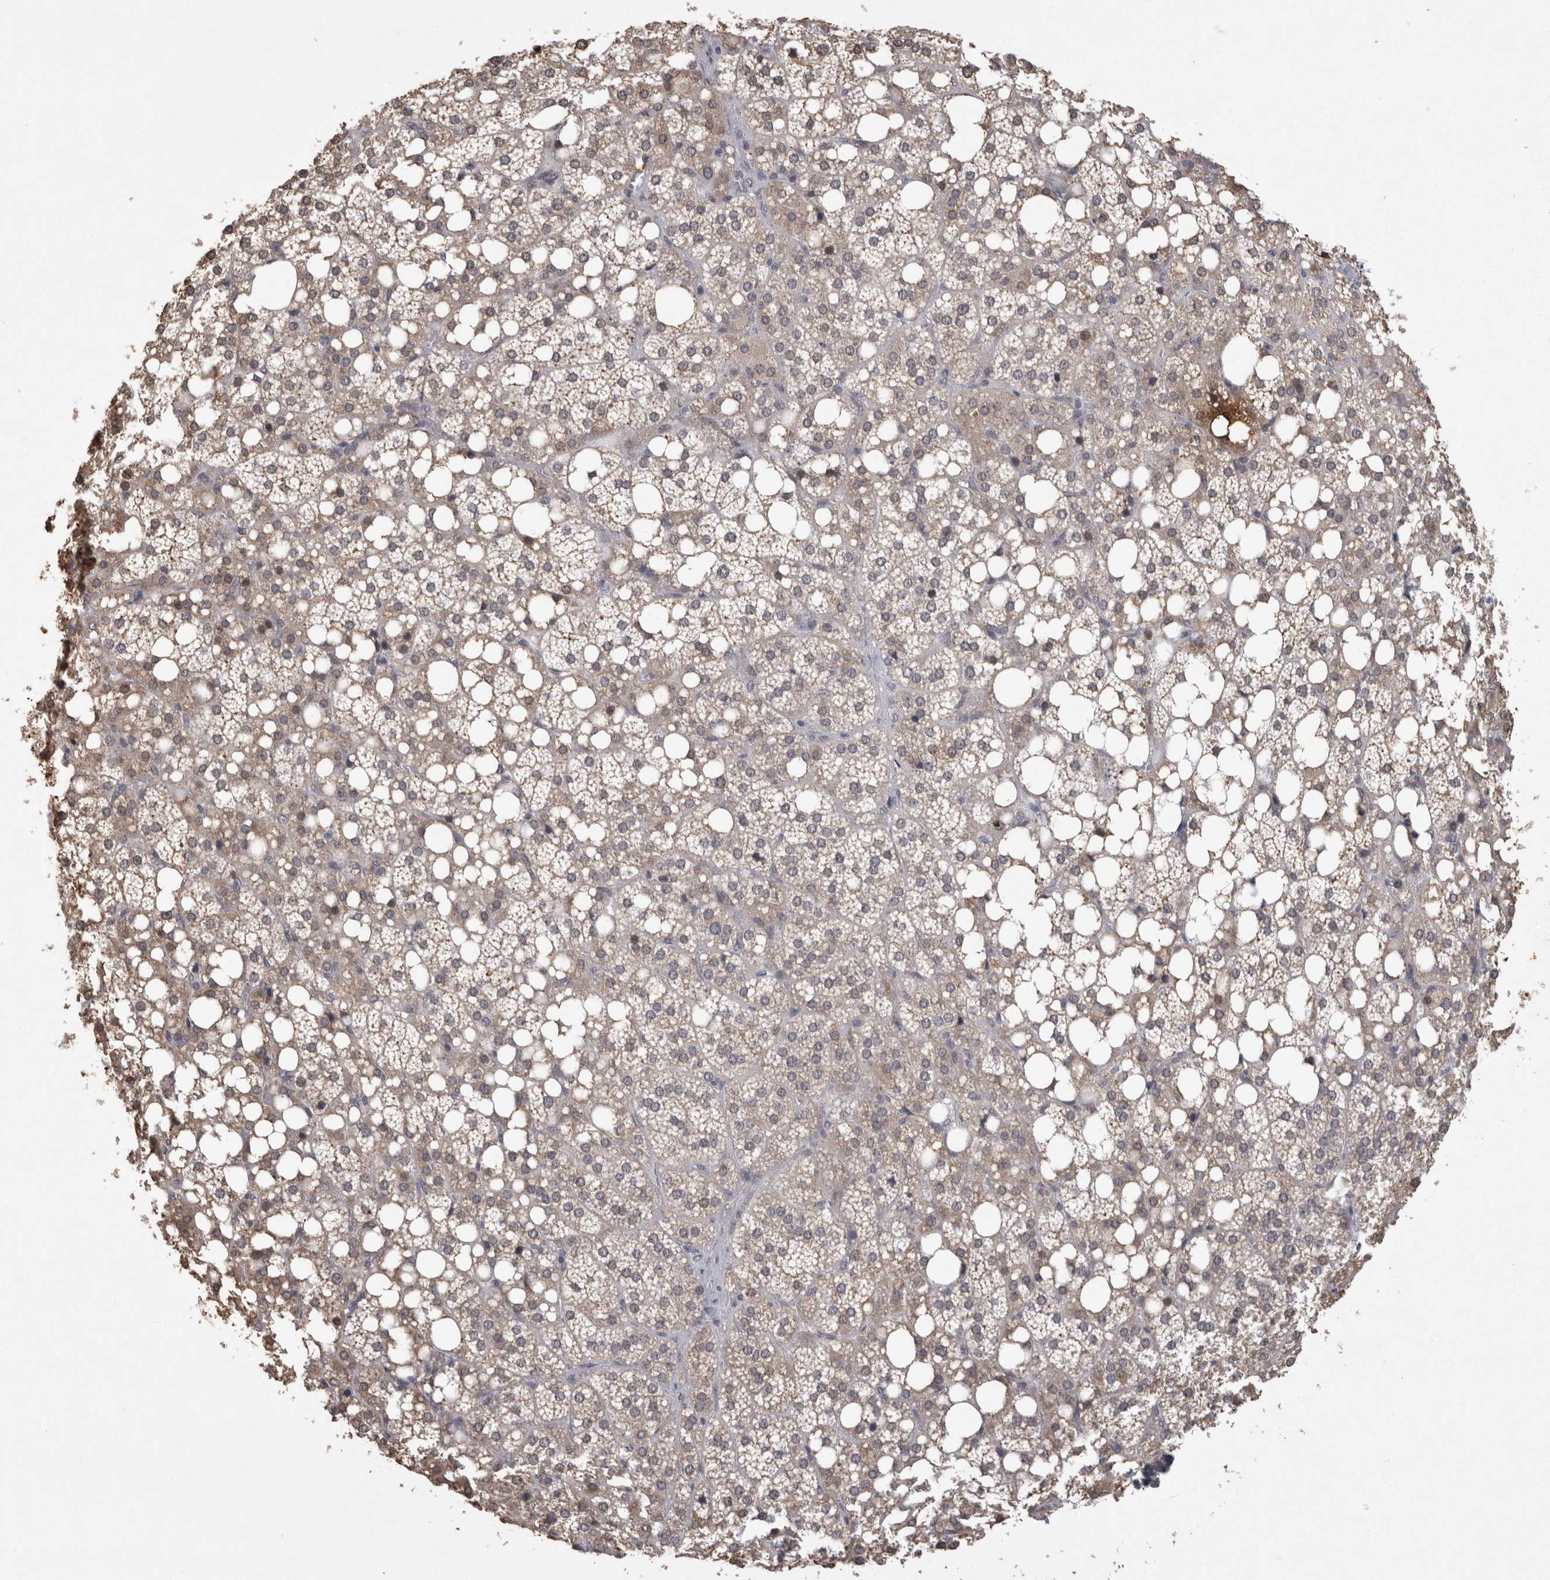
{"staining": {"intensity": "moderate", "quantity": "25%-75%", "location": "cytoplasmic/membranous"}, "tissue": "adrenal gland", "cell_type": "Glandular cells", "image_type": "normal", "snomed": [{"axis": "morphology", "description": "Normal tissue, NOS"}, {"axis": "topography", "description": "Adrenal gland"}], "caption": "This is an image of IHC staining of benign adrenal gland, which shows moderate expression in the cytoplasmic/membranous of glandular cells.", "gene": "MEP1A", "patient": {"sex": "female", "age": 59}}